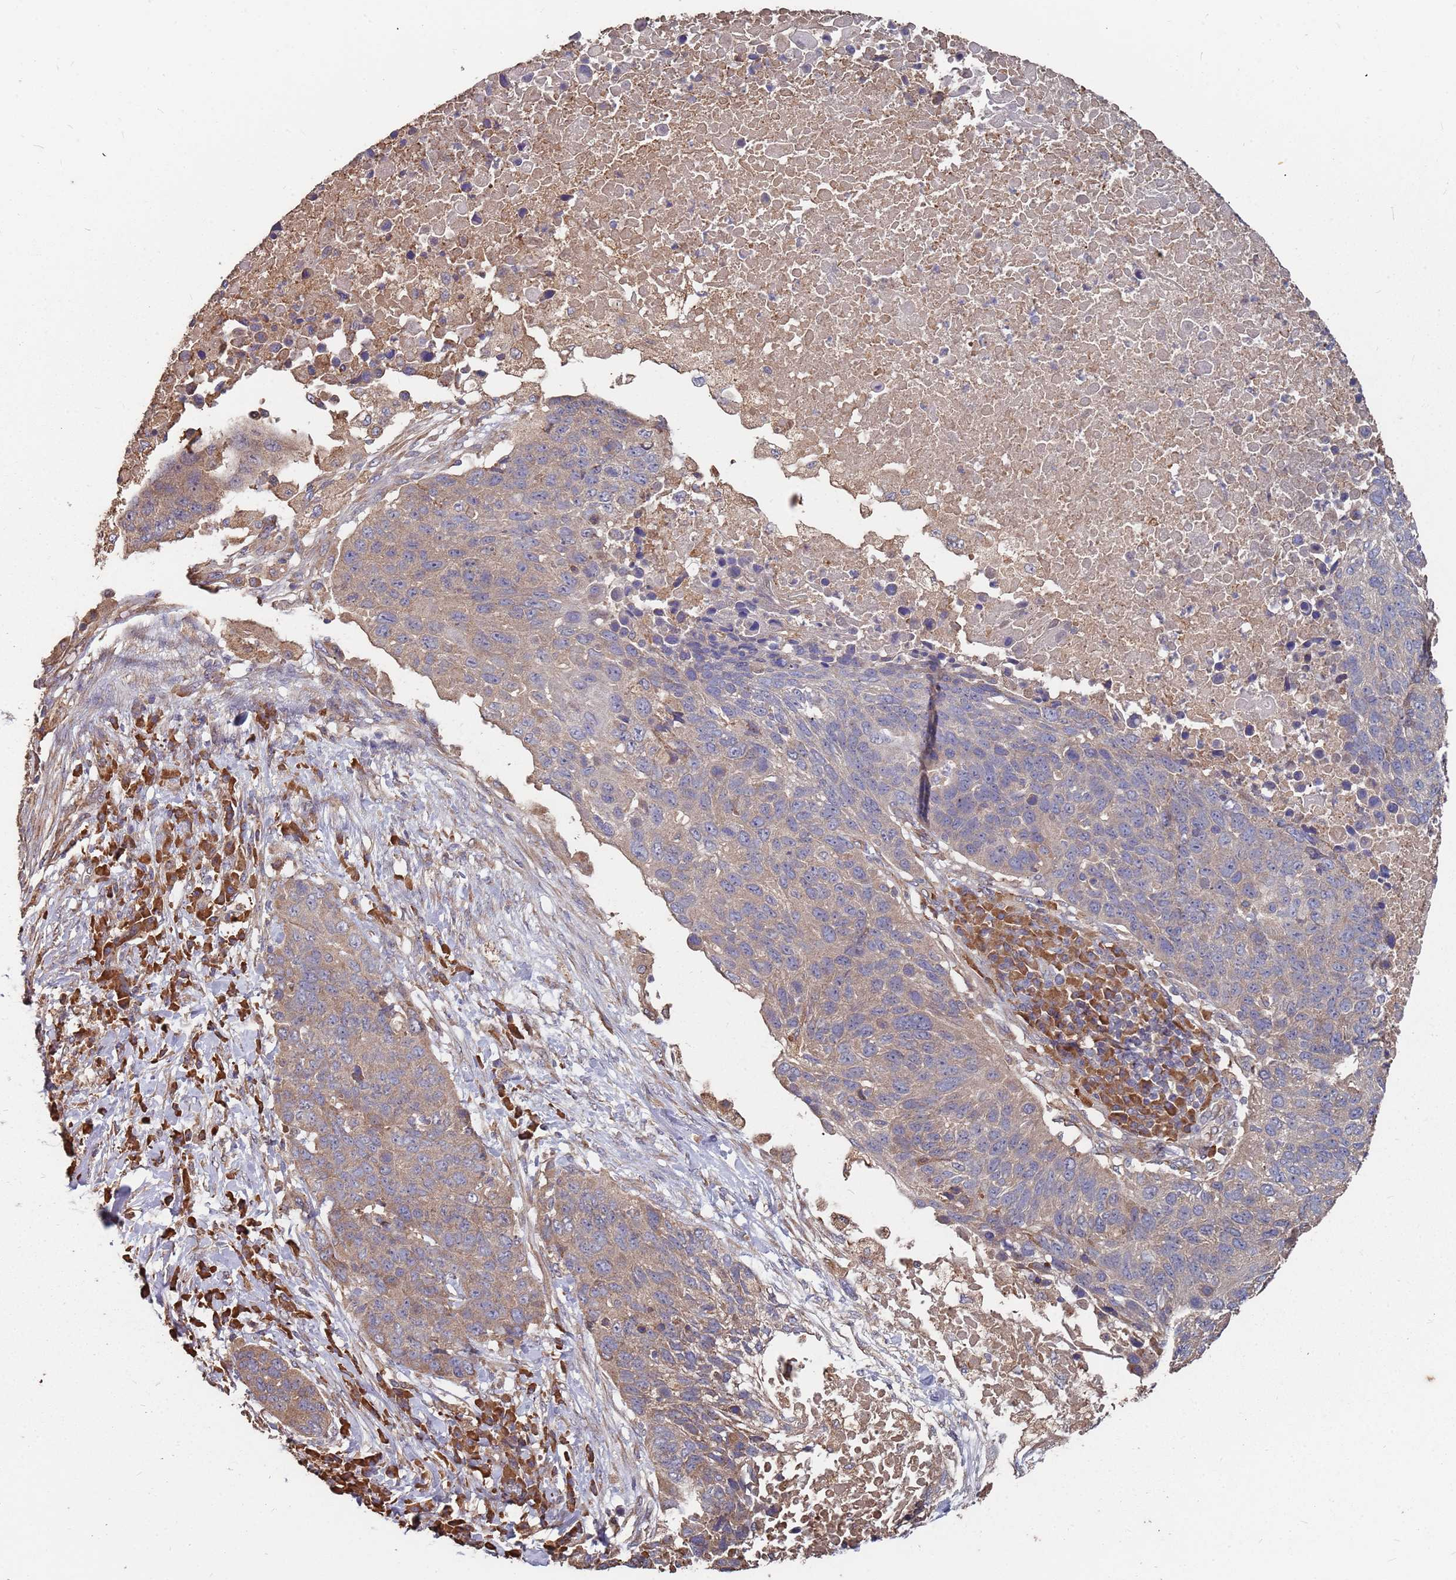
{"staining": {"intensity": "weak", "quantity": ">75%", "location": "cytoplasmic/membranous"}, "tissue": "lung cancer", "cell_type": "Tumor cells", "image_type": "cancer", "snomed": [{"axis": "morphology", "description": "Normal tissue, NOS"}, {"axis": "morphology", "description": "Squamous cell carcinoma, NOS"}, {"axis": "topography", "description": "Lymph node"}, {"axis": "topography", "description": "Lung"}], "caption": "Protein staining of lung squamous cell carcinoma tissue demonstrates weak cytoplasmic/membranous expression in approximately >75% of tumor cells. The protein of interest is shown in brown color, while the nuclei are stained blue.", "gene": "ATG5", "patient": {"sex": "male", "age": 66}}